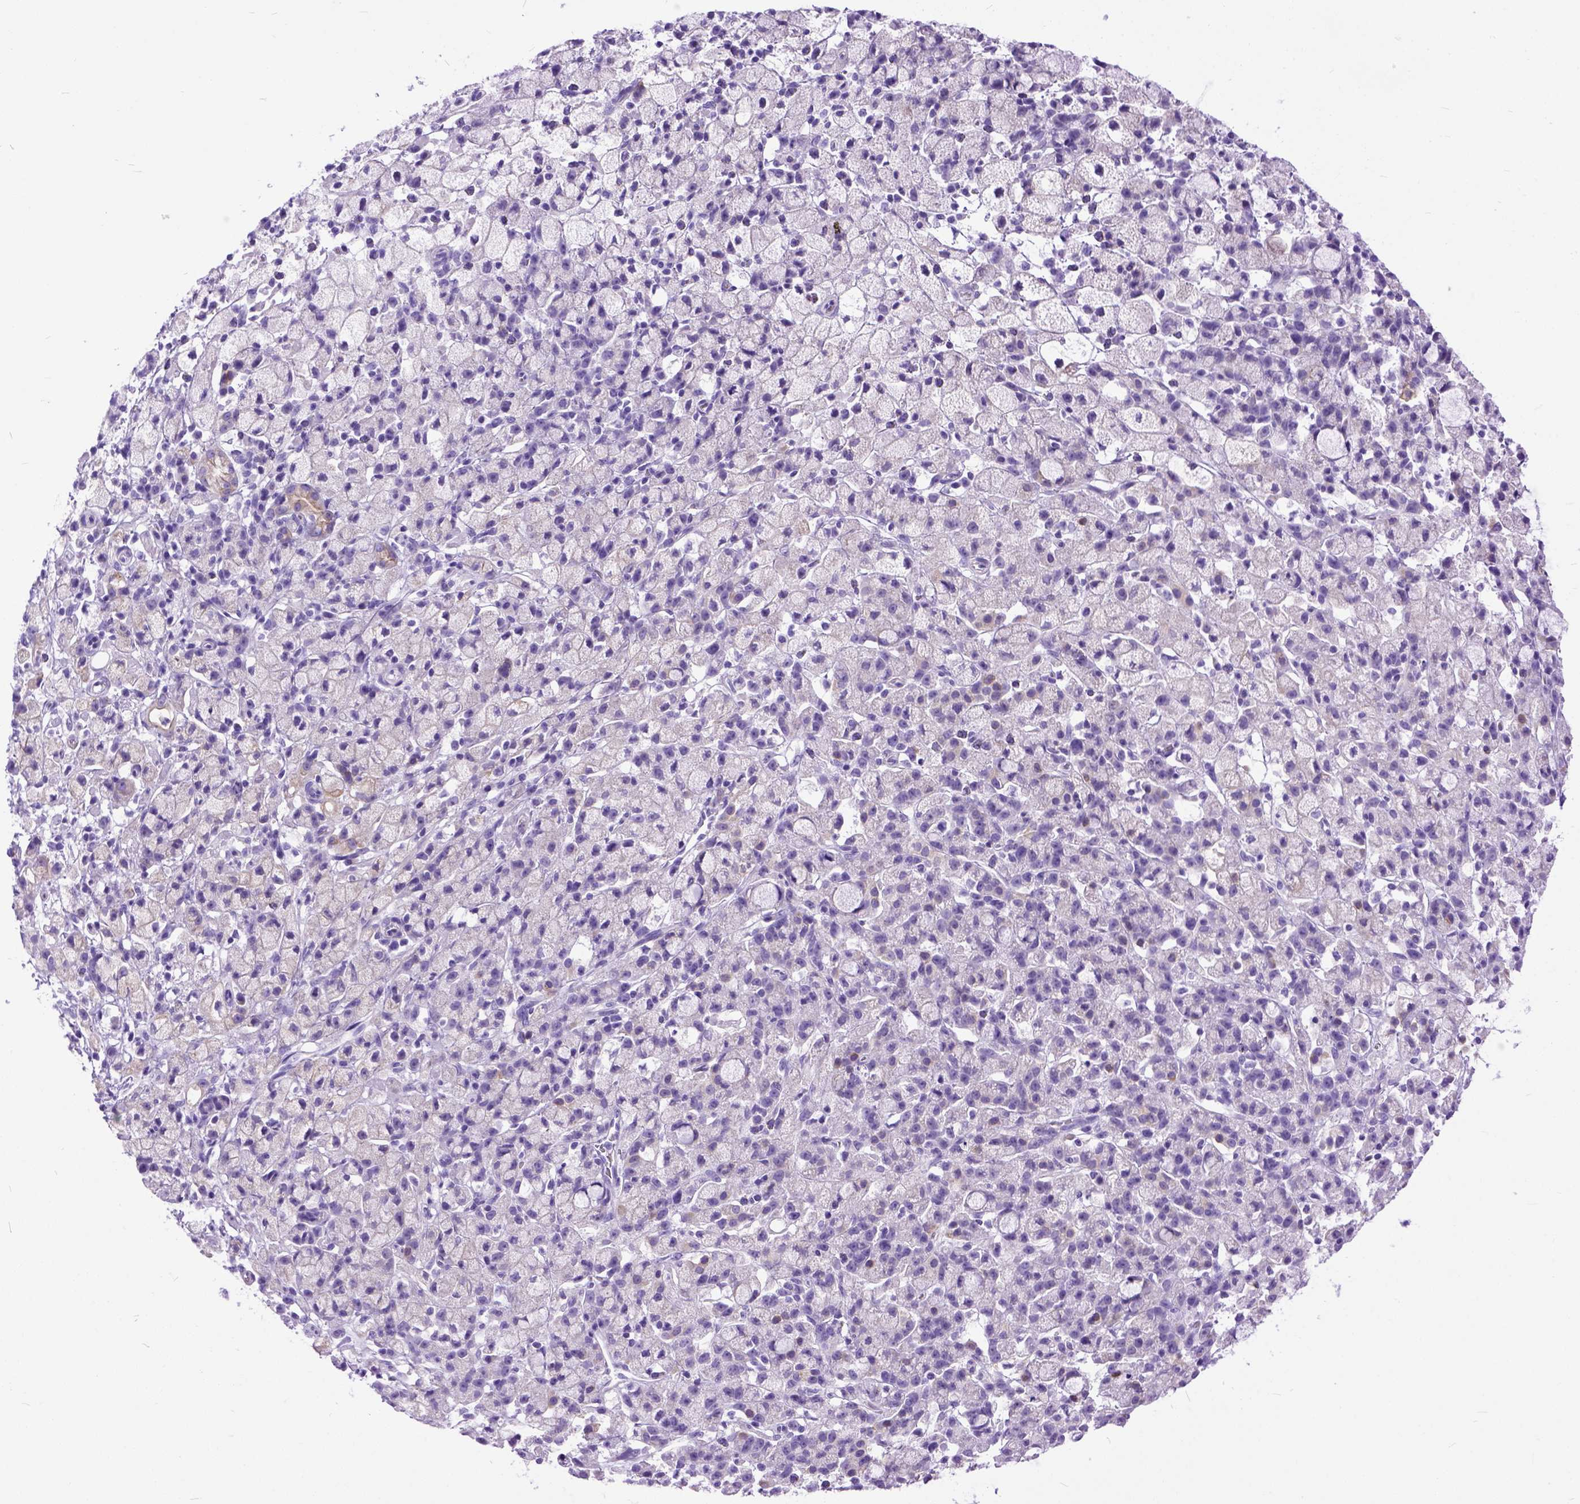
{"staining": {"intensity": "negative", "quantity": "none", "location": "none"}, "tissue": "stomach cancer", "cell_type": "Tumor cells", "image_type": "cancer", "snomed": [{"axis": "morphology", "description": "Adenocarcinoma, NOS"}, {"axis": "topography", "description": "Stomach"}], "caption": "Immunohistochemistry (IHC) of stomach adenocarcinoma reveals no staining in tumor cells.", "gene": "PPL", "patient": {"sex": "male", "age": 58}}